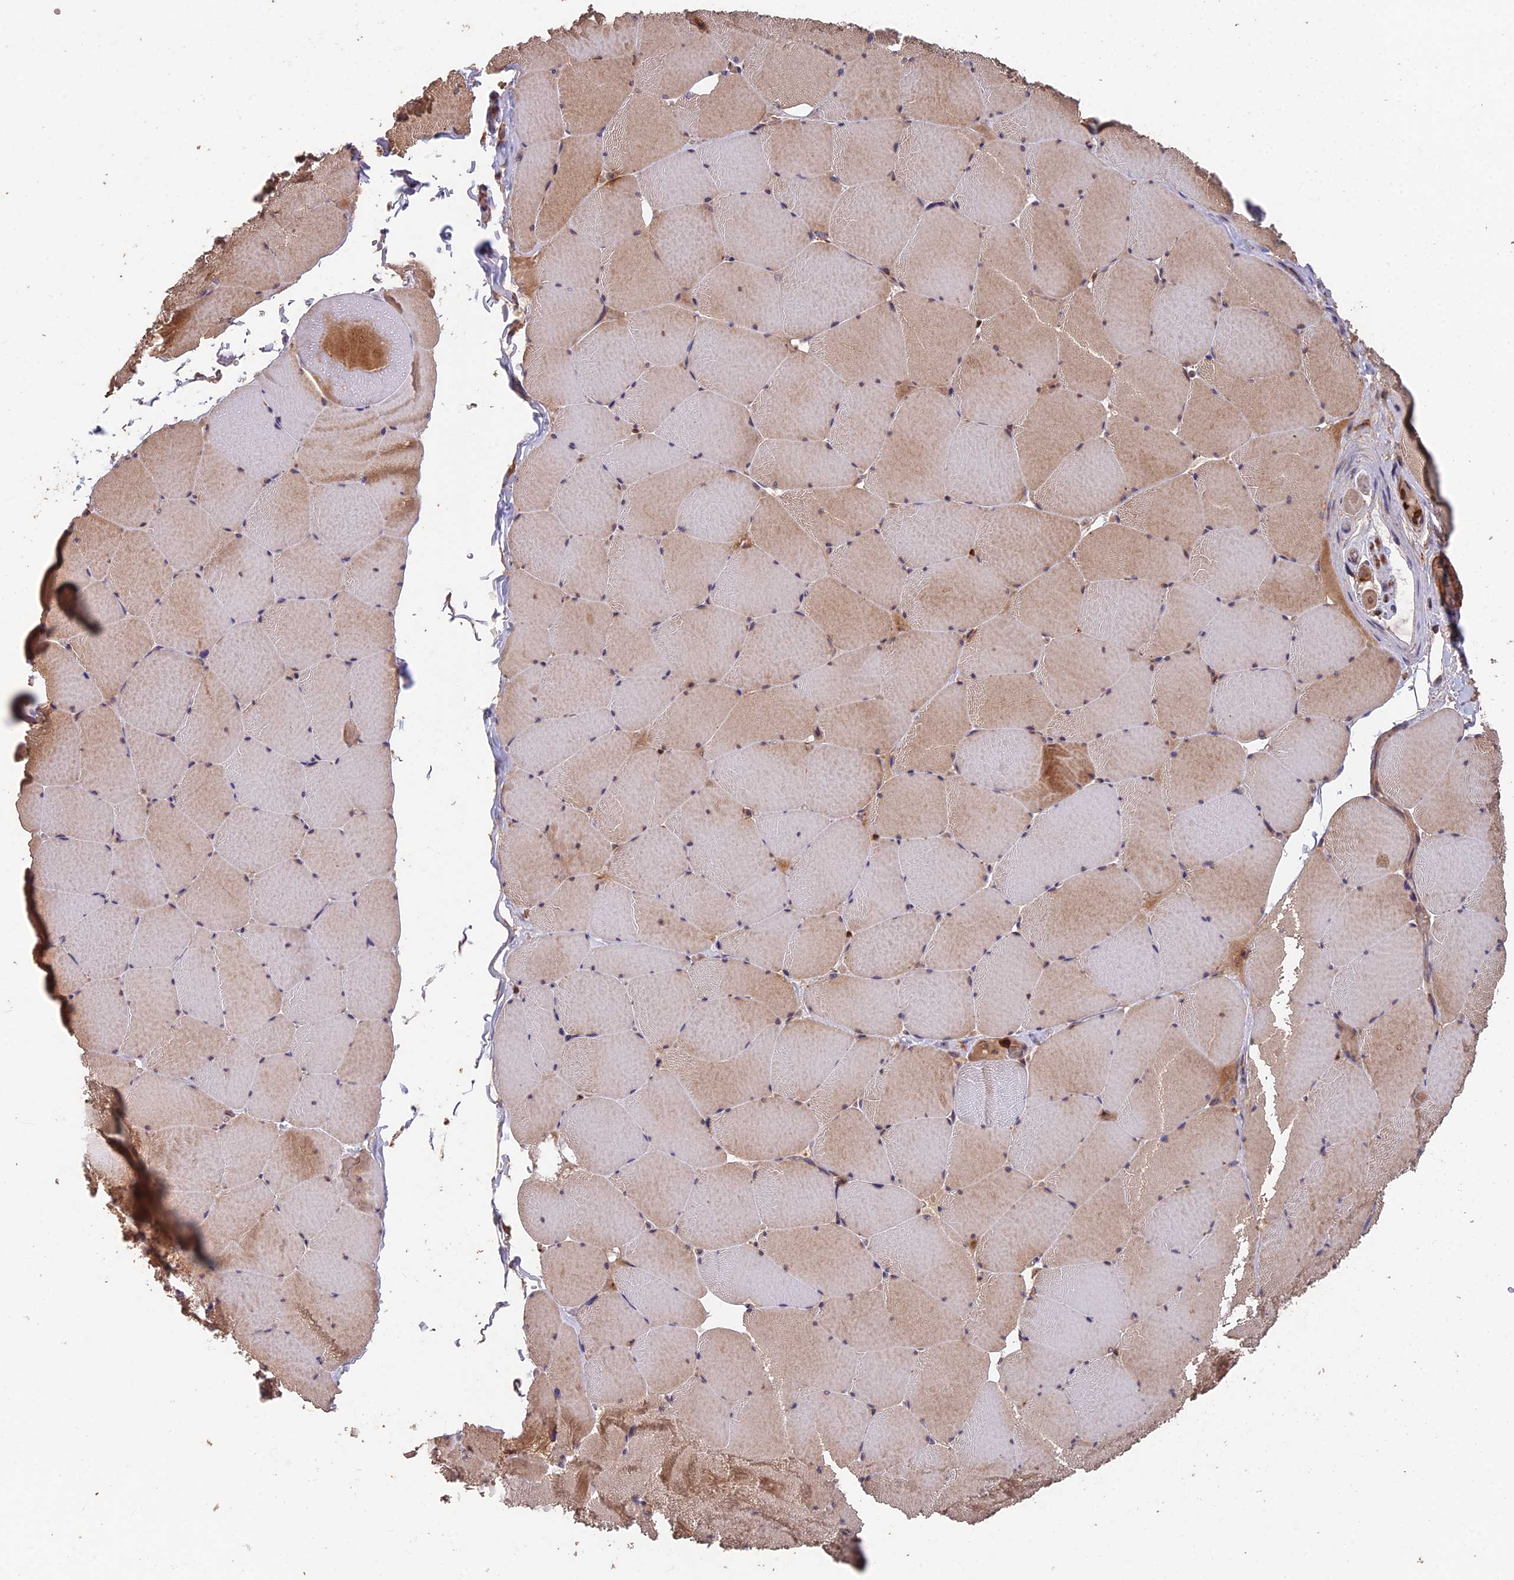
{"staining": {"intensity": "moderate", "quantity": "25%-75%", "location": "cytoplasmic/membranous"}, "tissue": "skeletal muscle", "cell_type": "Myocytes", "image_type": "normal", "snomed": [{"axis": "morphology", "description": "Normal tissue, NOS"}, {"axis": "topography", "description": "Skeletal muscle"}, {"axis": "topography", "description": "Head-Neck"}], "caption": "Skeletal muscle stained with immunohistochemistry reveals moderate cytoplasmic/membranous positivity in about 25%-75% of myocytes. Using DAB (brown) and hematoxylin (blue) stains, captured at high magnification using brightfield microscopy.", "gene": "IFT22", "patient": {"sex": "male", "age": 66}}